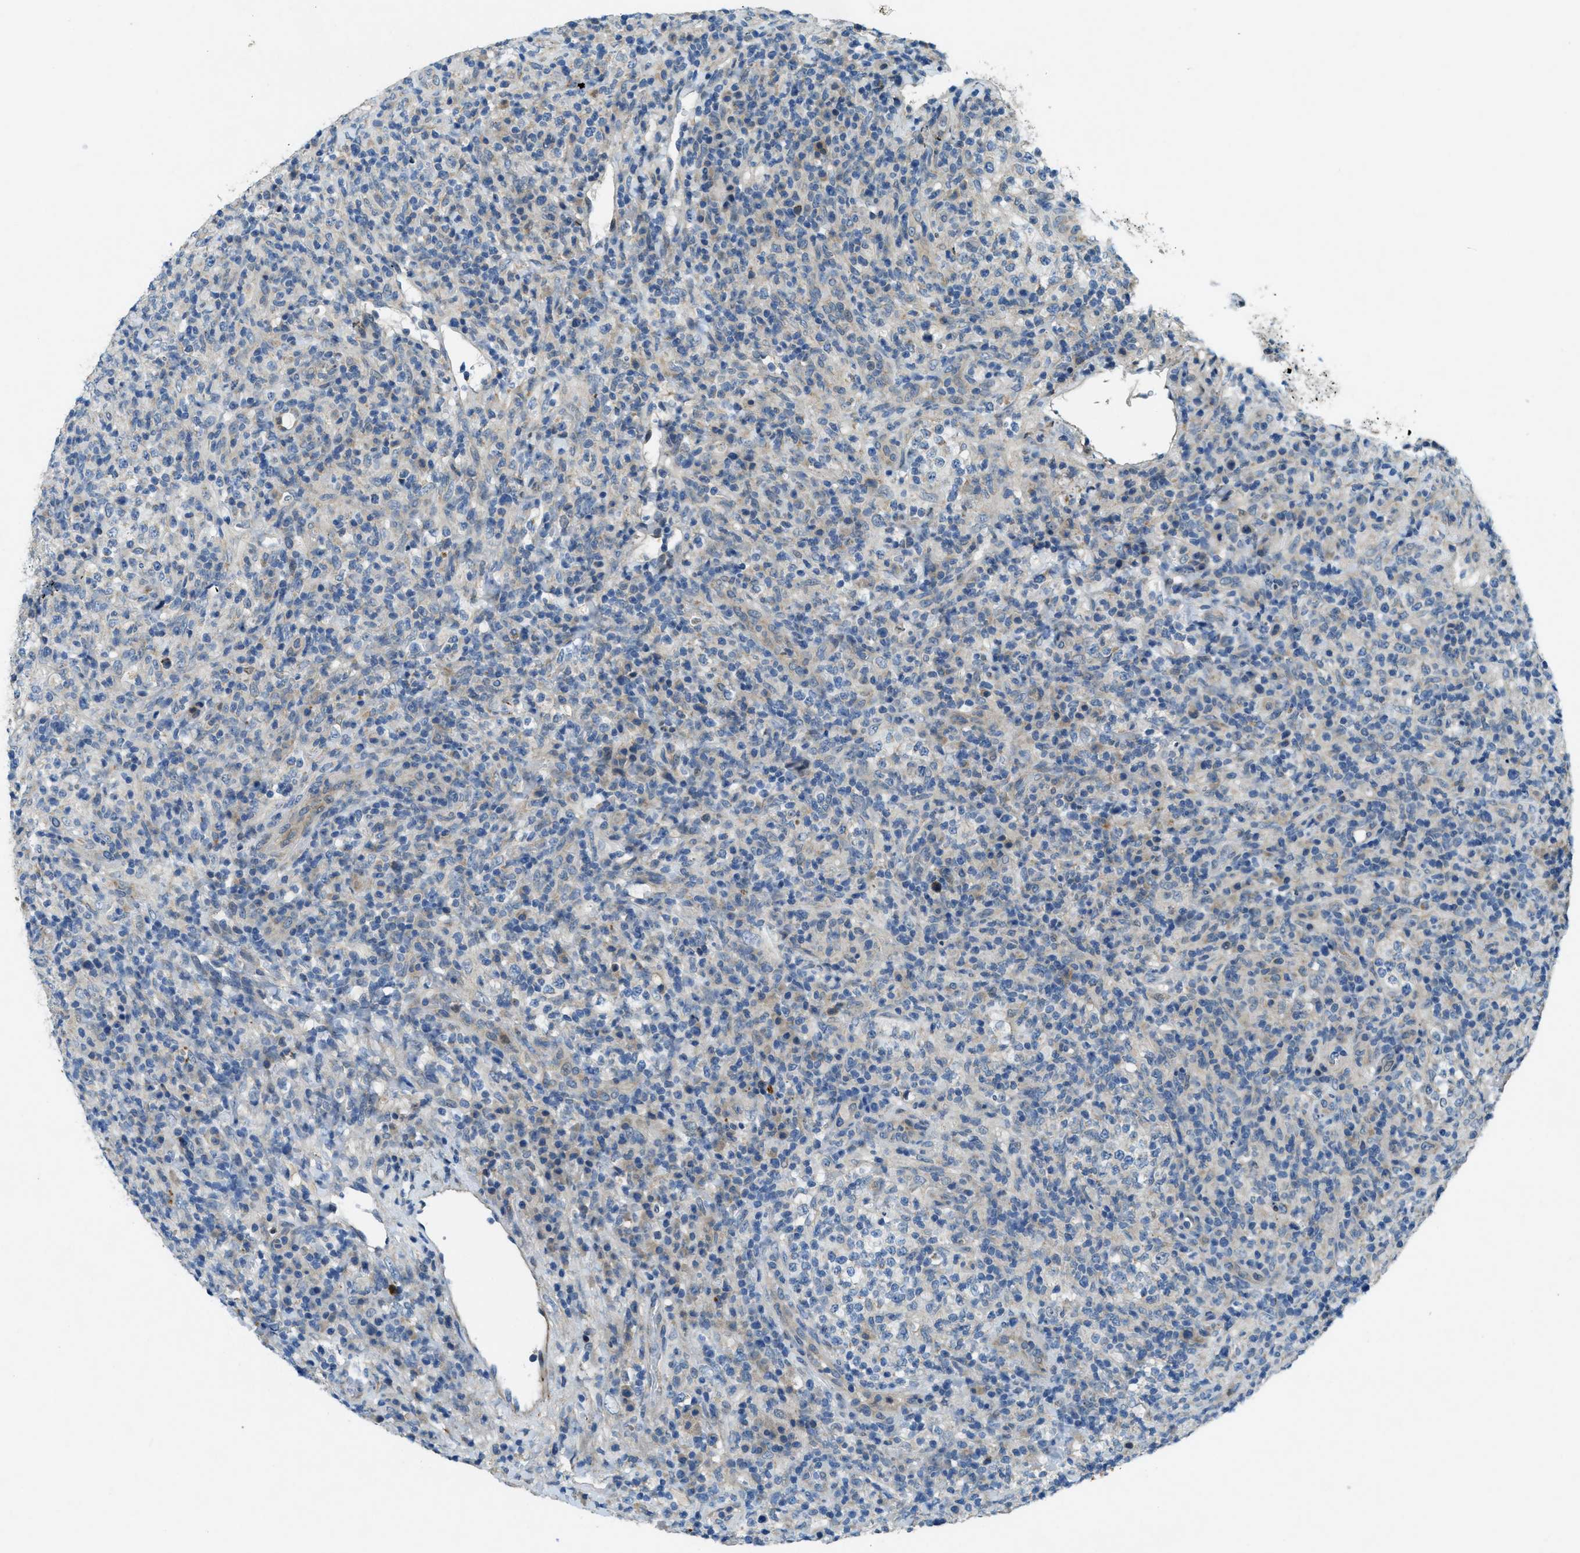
{"staining": {"intensity": "weak", "quantity": "<25%", "location": "cytoplasmic/membranous"}, "tissue": "lymphoma", "cell_type": "Tumor cells", "image_type": "cancer", "snomed": [{"axis": "morphology", "description": "Malignant lymphoma, non-Hodgkin's type, High grade"}, {"axis": "topography", "description": "Lymph node"}], "caption": "Tumor cells are negative for brown protein staining in malignant lymphoma, non-Hodgkin's type (high-grade).", "gene": "SNX14", "patient": {"sex": "female", "age": 76}}